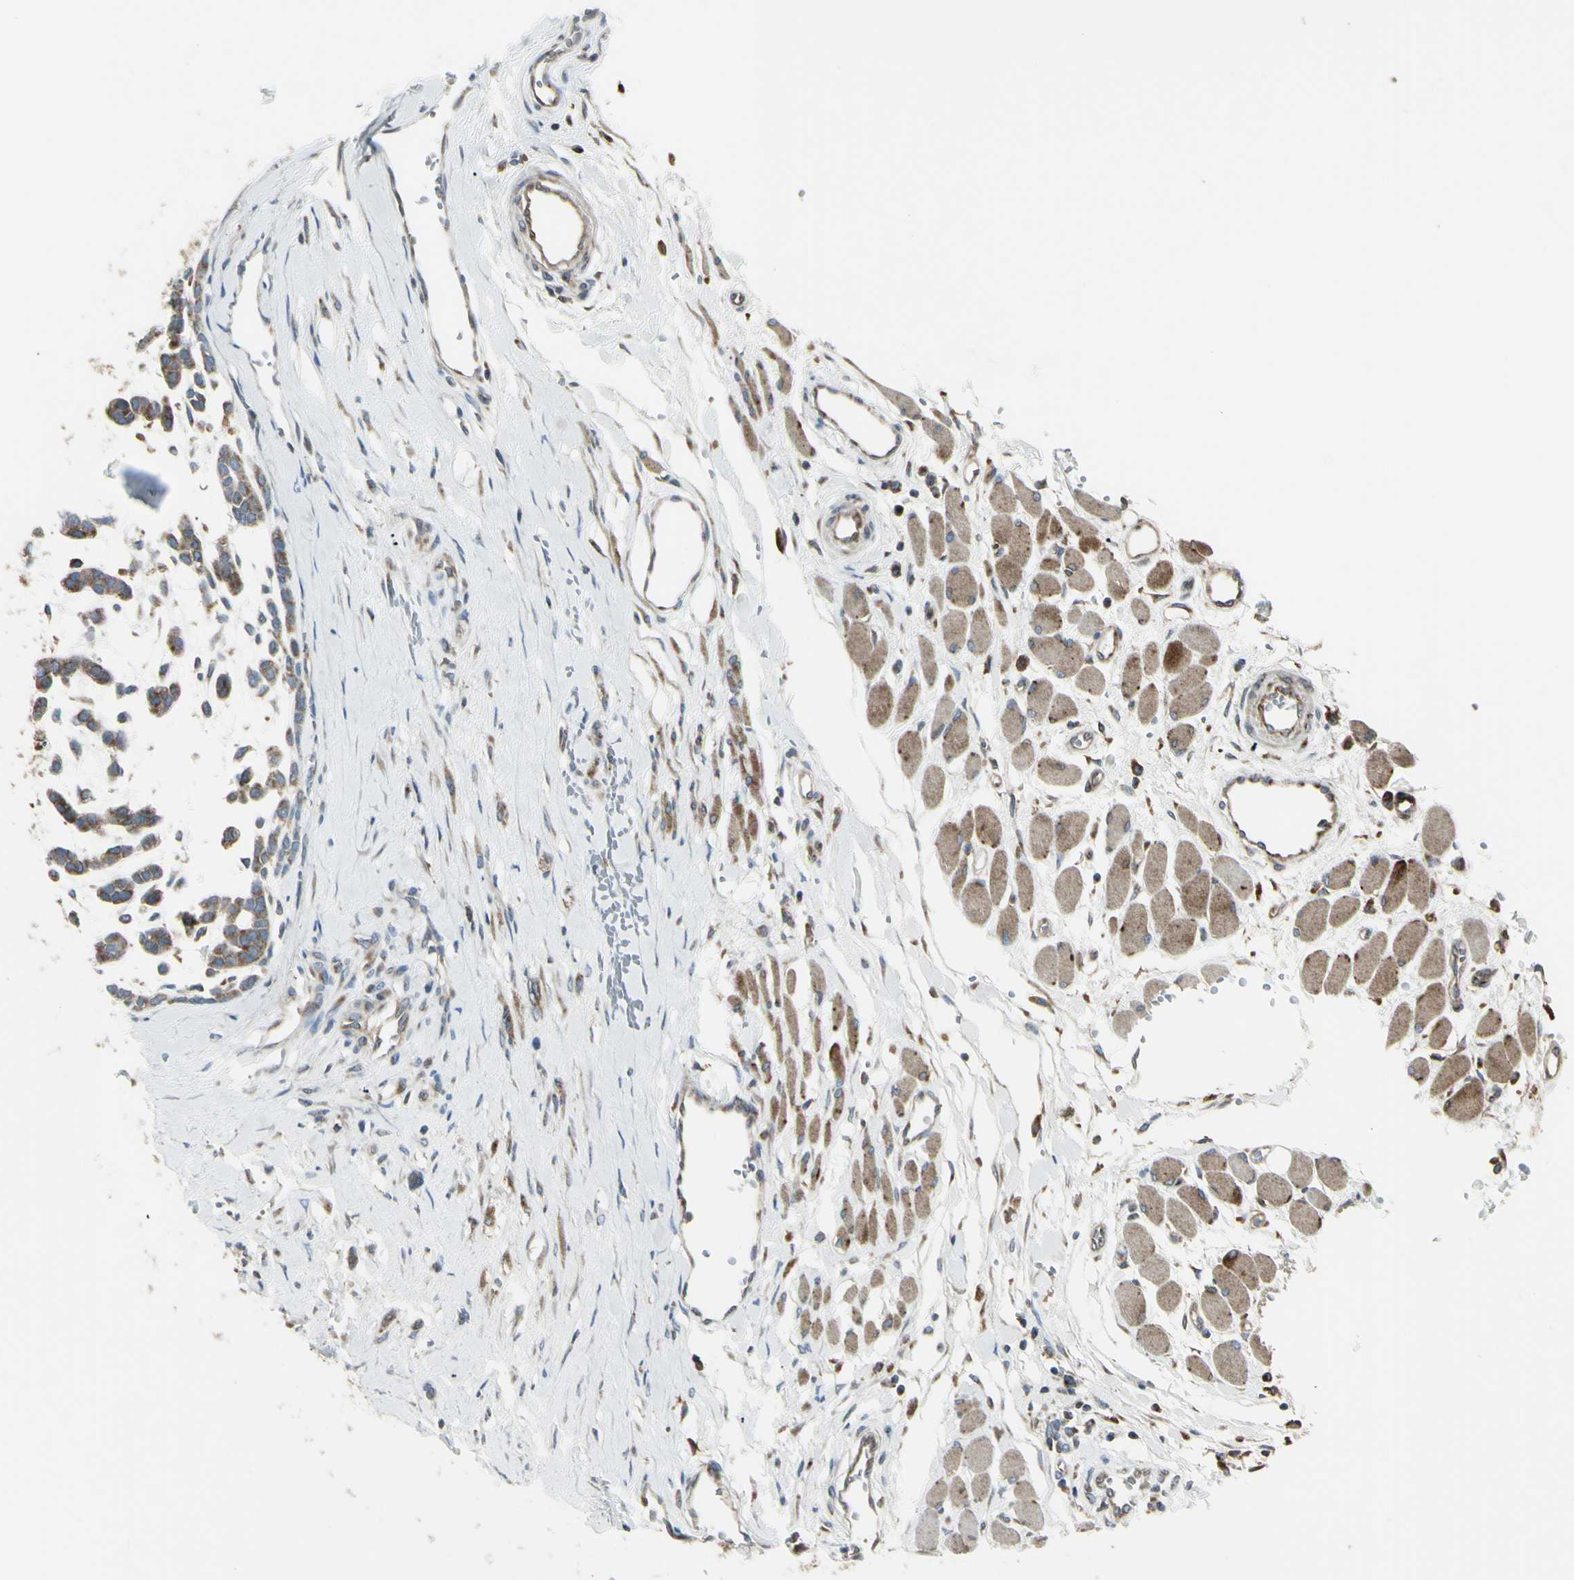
{"staining": {"intensity": "moderate", "quantity": ">75%", "location": "cytoplasmic/membranous"}, "tissue": "head and neck cancer", "cell_type": "Tumor cells", "image_type": "cancer", "snomed": [{"axis": "morphology", "description": "Adenocarcinoma, NOS"}, {"axis": "morphology", "description": "Adenoma, NOS"}, {"axis": "topography", "description": "Head-Neck"}], "caption": "Immunohistochemical staining of human head and neck adenoma displays moderate cytoplasmic/membranous protein positivity in about >75% of tumor cells.", "gene": "NAPA", "patient": {"sex": "female", "age": 55}}